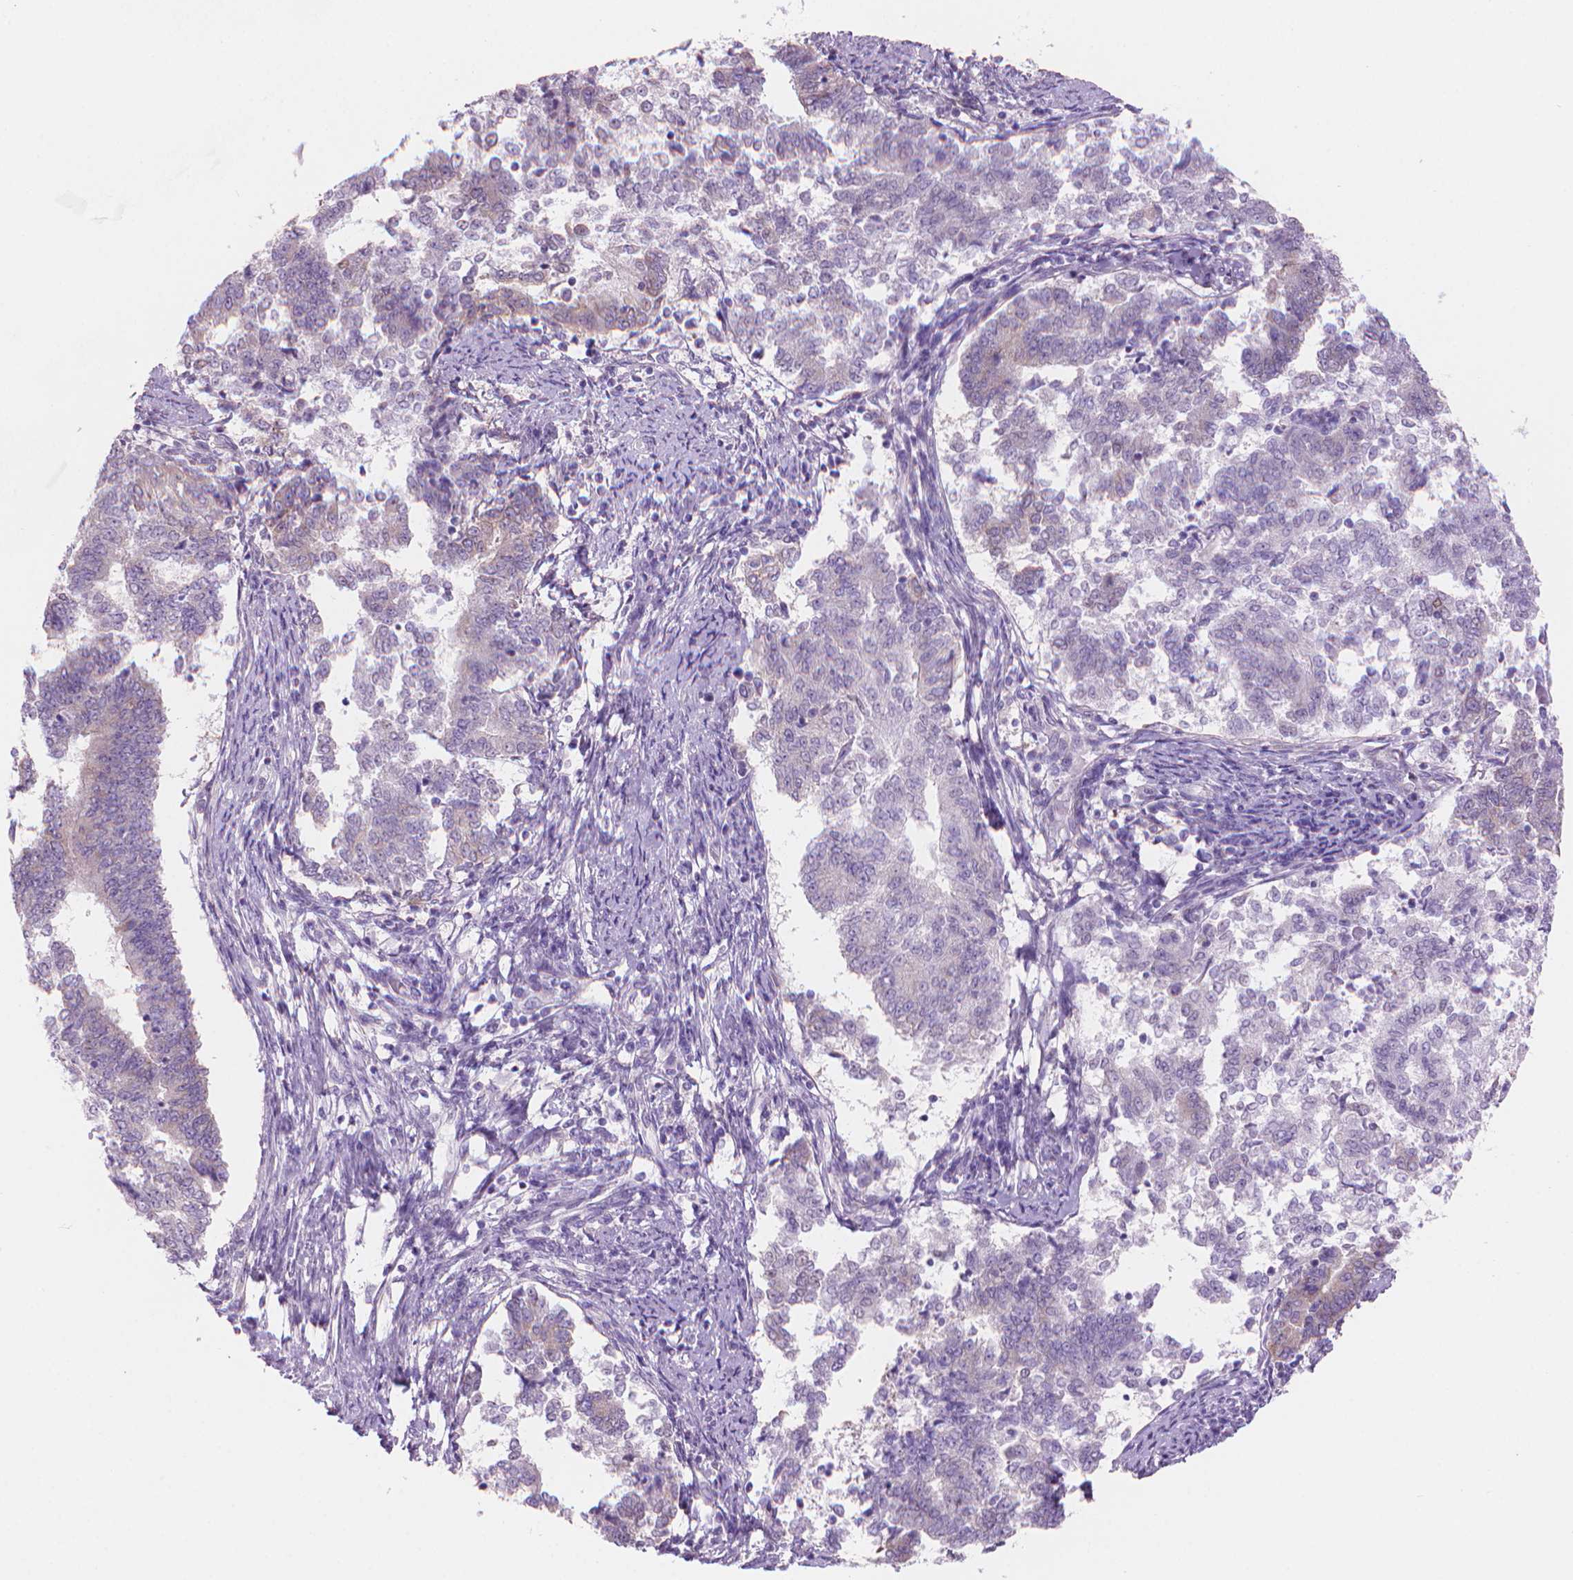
{"staining": {"intensity": "negative", "quantity": "none", "location": "none"}, "tissue": "endometrial cancer", "cell_type": "Tumor cells", "image_type": "cancer", "snomed": [{"axis": "morphology", "description": "Adenocarcinoma, NOS"}, {"axis": "topography", "description": "Endometrium"}], "caption": "Micrograph shows no significant protein expression in tumor cells of adenocarcinoma (endometrial). (Immunohistochemistry, brightfield microscopy, high magnification).", "gene": "ENSG00000187186", "patient": {"sex": "female", "age": 65}}